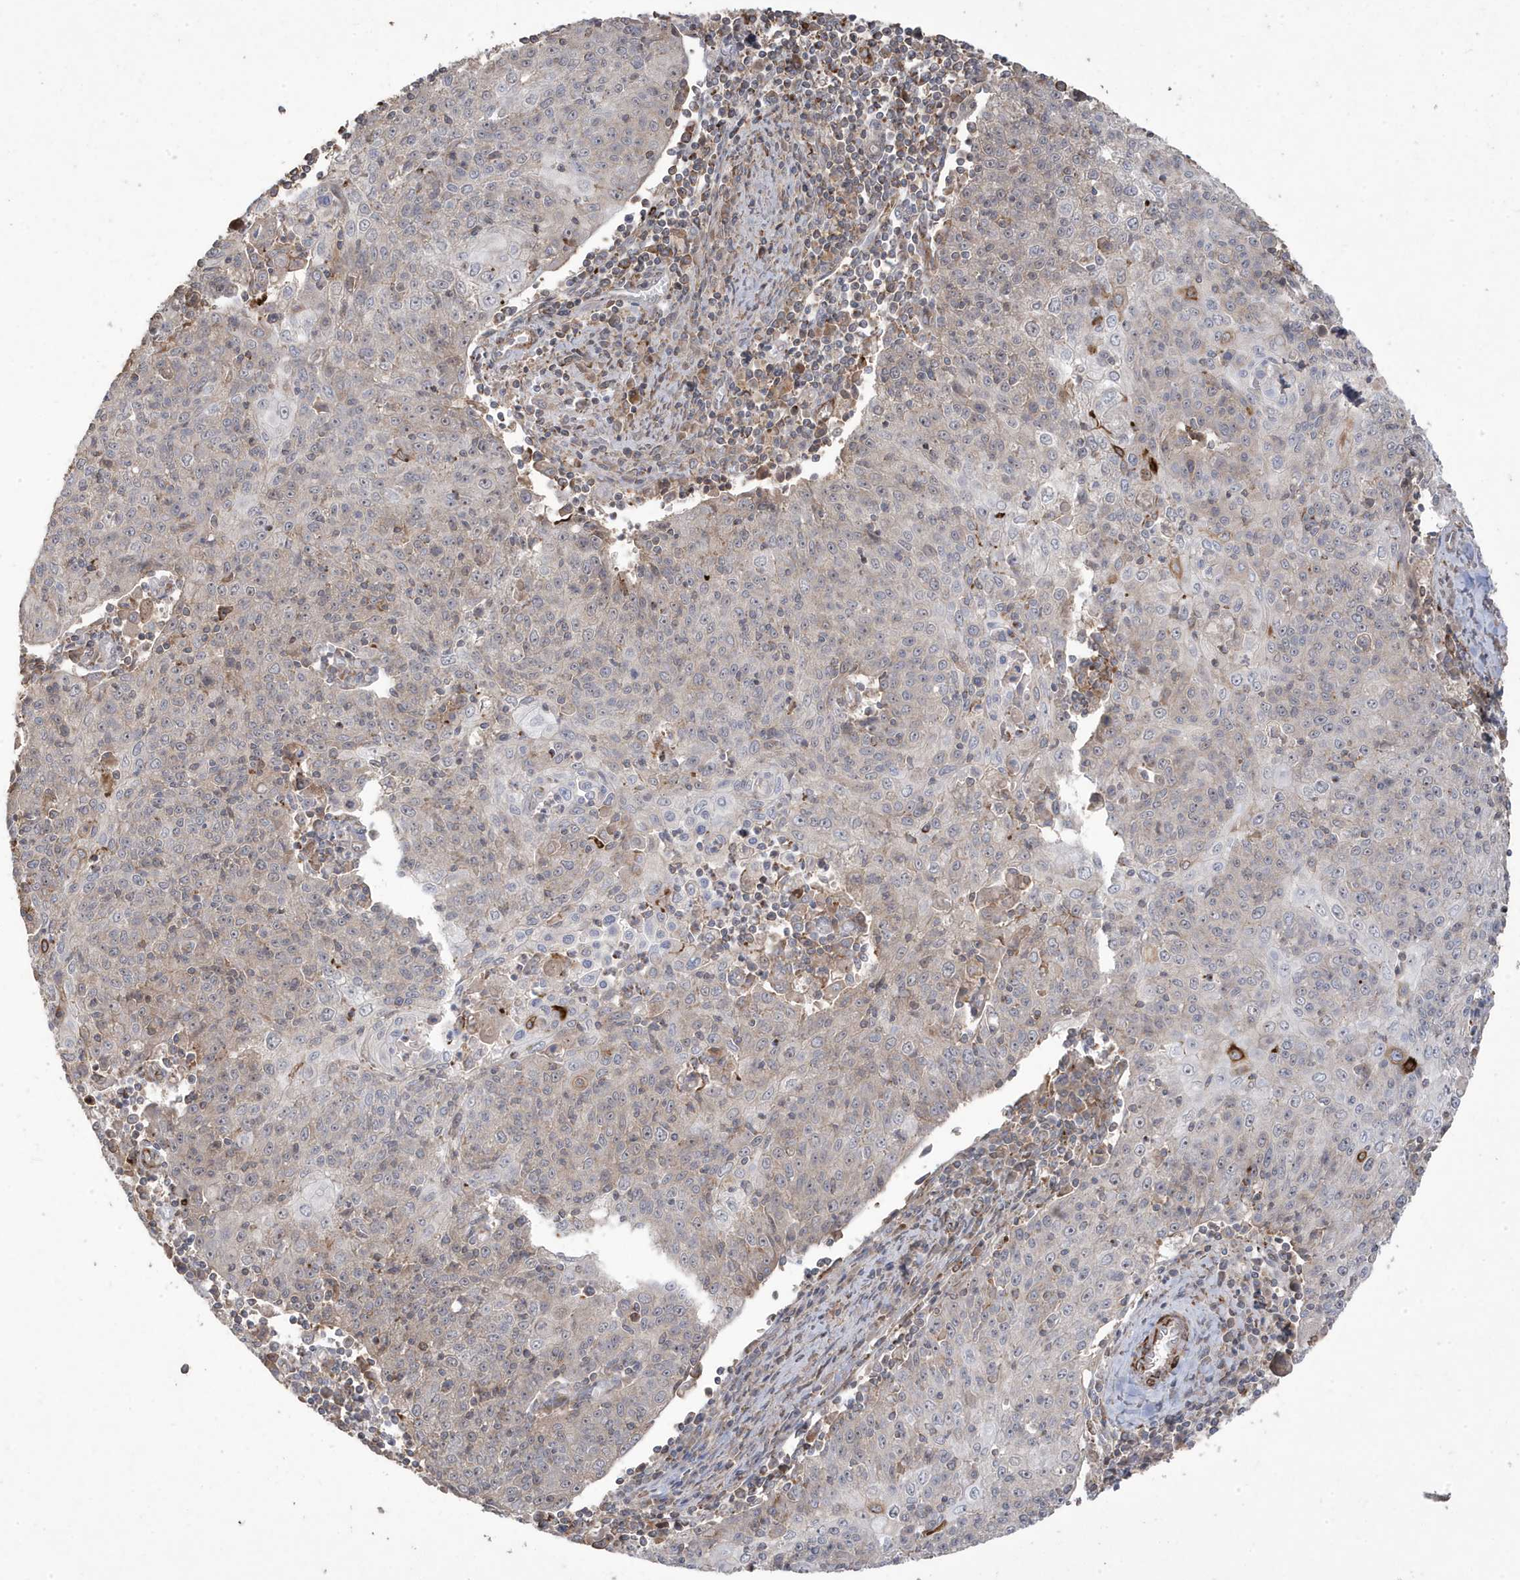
{"staining": {"intensity": "negative", "quantity": "none", "location": "none"}, "tissue": "cervical cancer", "cell_type": "Tumor cells", "image_type": "cancer", "snomed": [{"axis": "morphology", "description": "Squamous cell carcinoma, NOS"}, {"axis": "topography", "description": "Cervix"}], "caption": "Immunohistochemistry photomicrograph of human cervical squamous cell carcinoma stained for a protein (brown), which displays no expression in tumor cells.", "gene": "CETN3", "patient": {"sex": "female", "age": 48}}